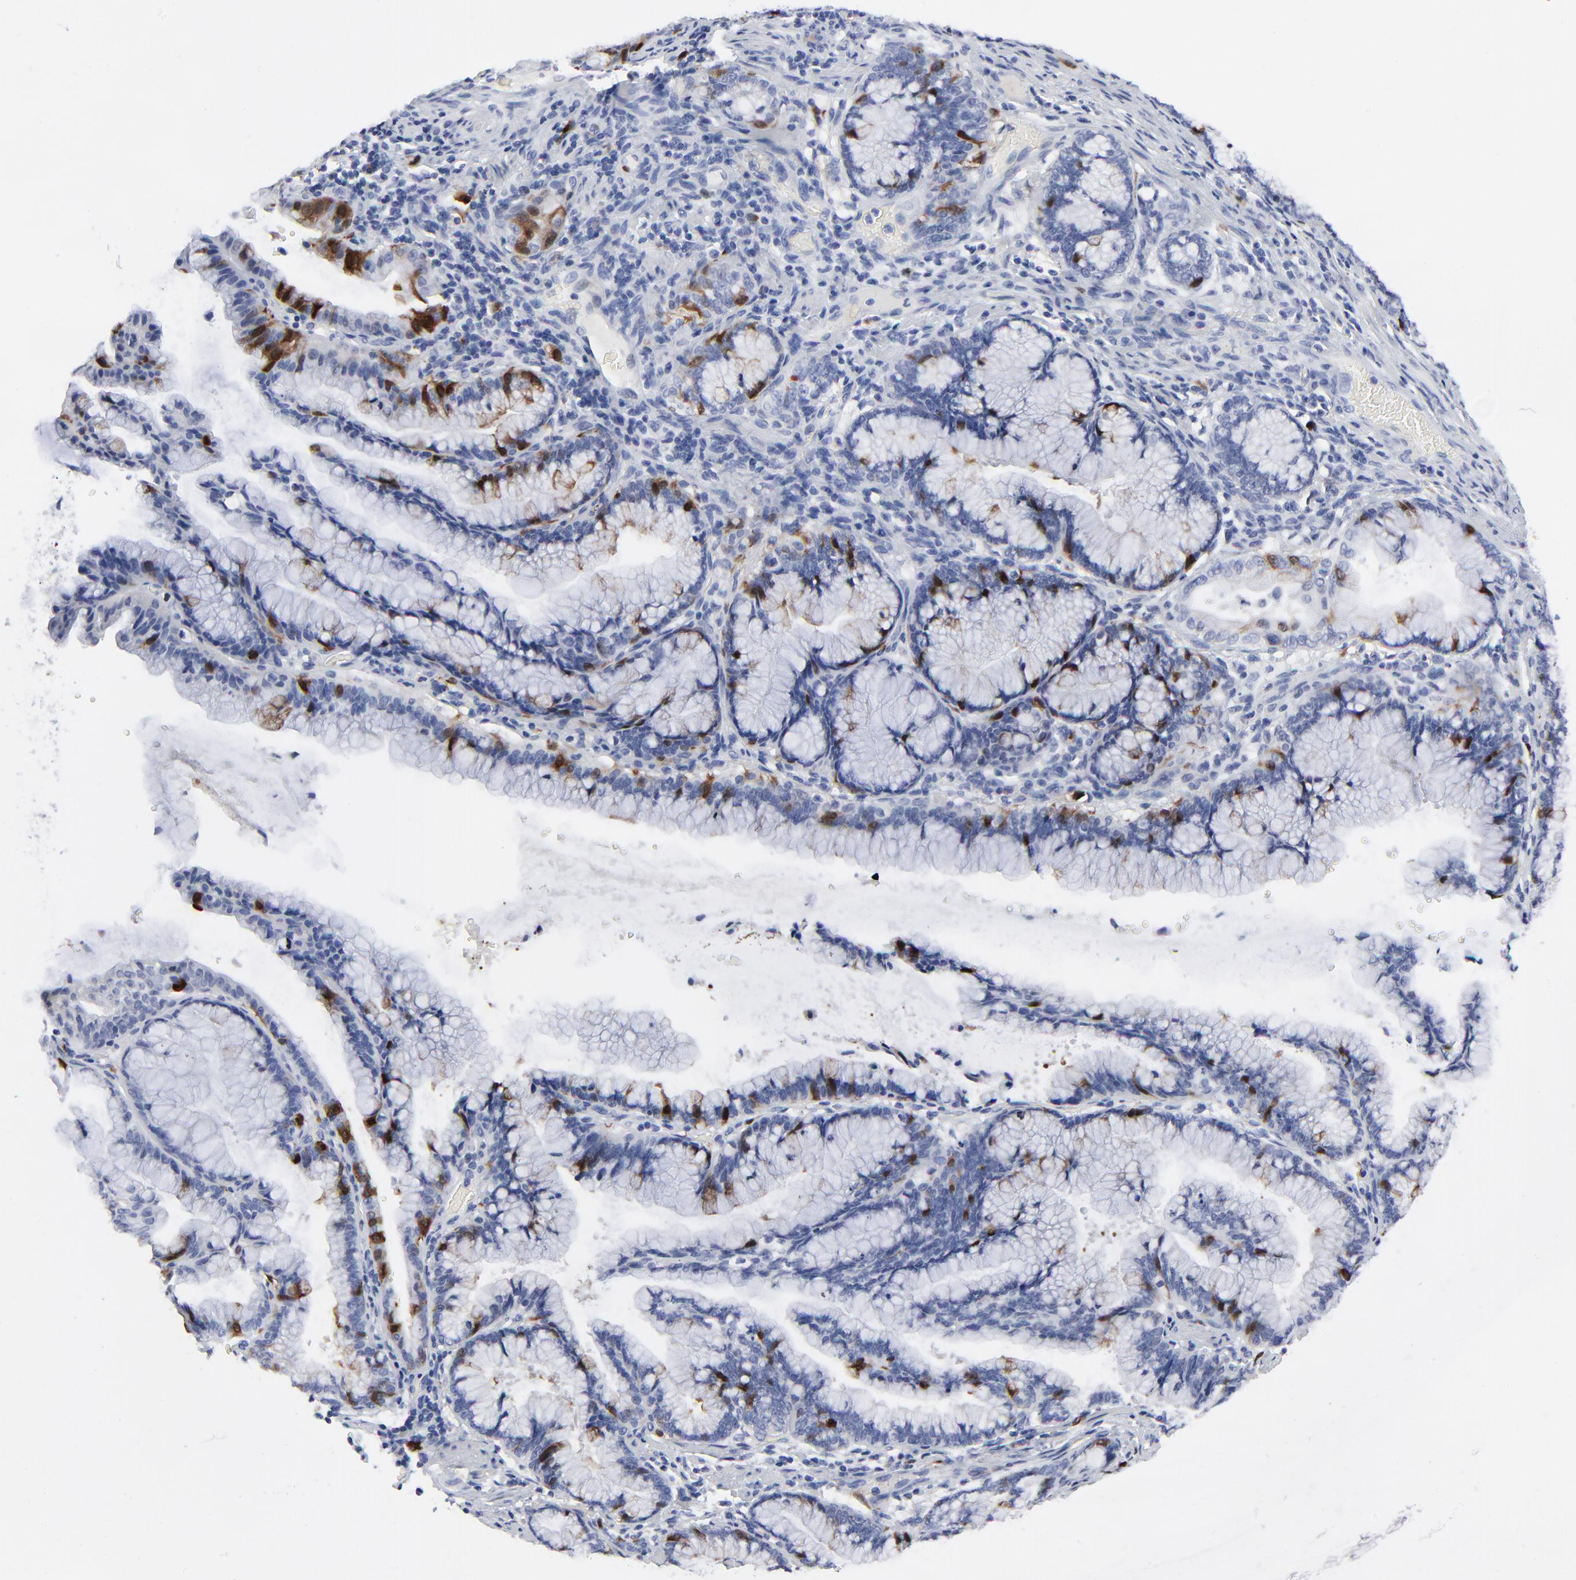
{"staining": {"intensity": "strong", "quantity": "<25%", "location": "cytoplasmic/membranous,nuclear"}, "tissue": "pancreatic cancer", "cell_type": "Tumor cells", "image_type": "cancer", "snomed": [{"axis": "morphology", "description": "Adenocarcinoma, NOS"}, {"axis": "topography", "description": "Pancreas"}], "caption": "Immunohistochemical staining of human adenocarcinoma (pancreatic) demonstrates medium levels of strong cytoplasmic/membranous and nuclear protein positivity in approximately <25% of tumor cells.", "gene": "CDK1", "patient": {"sex": "female", "age": 64}}